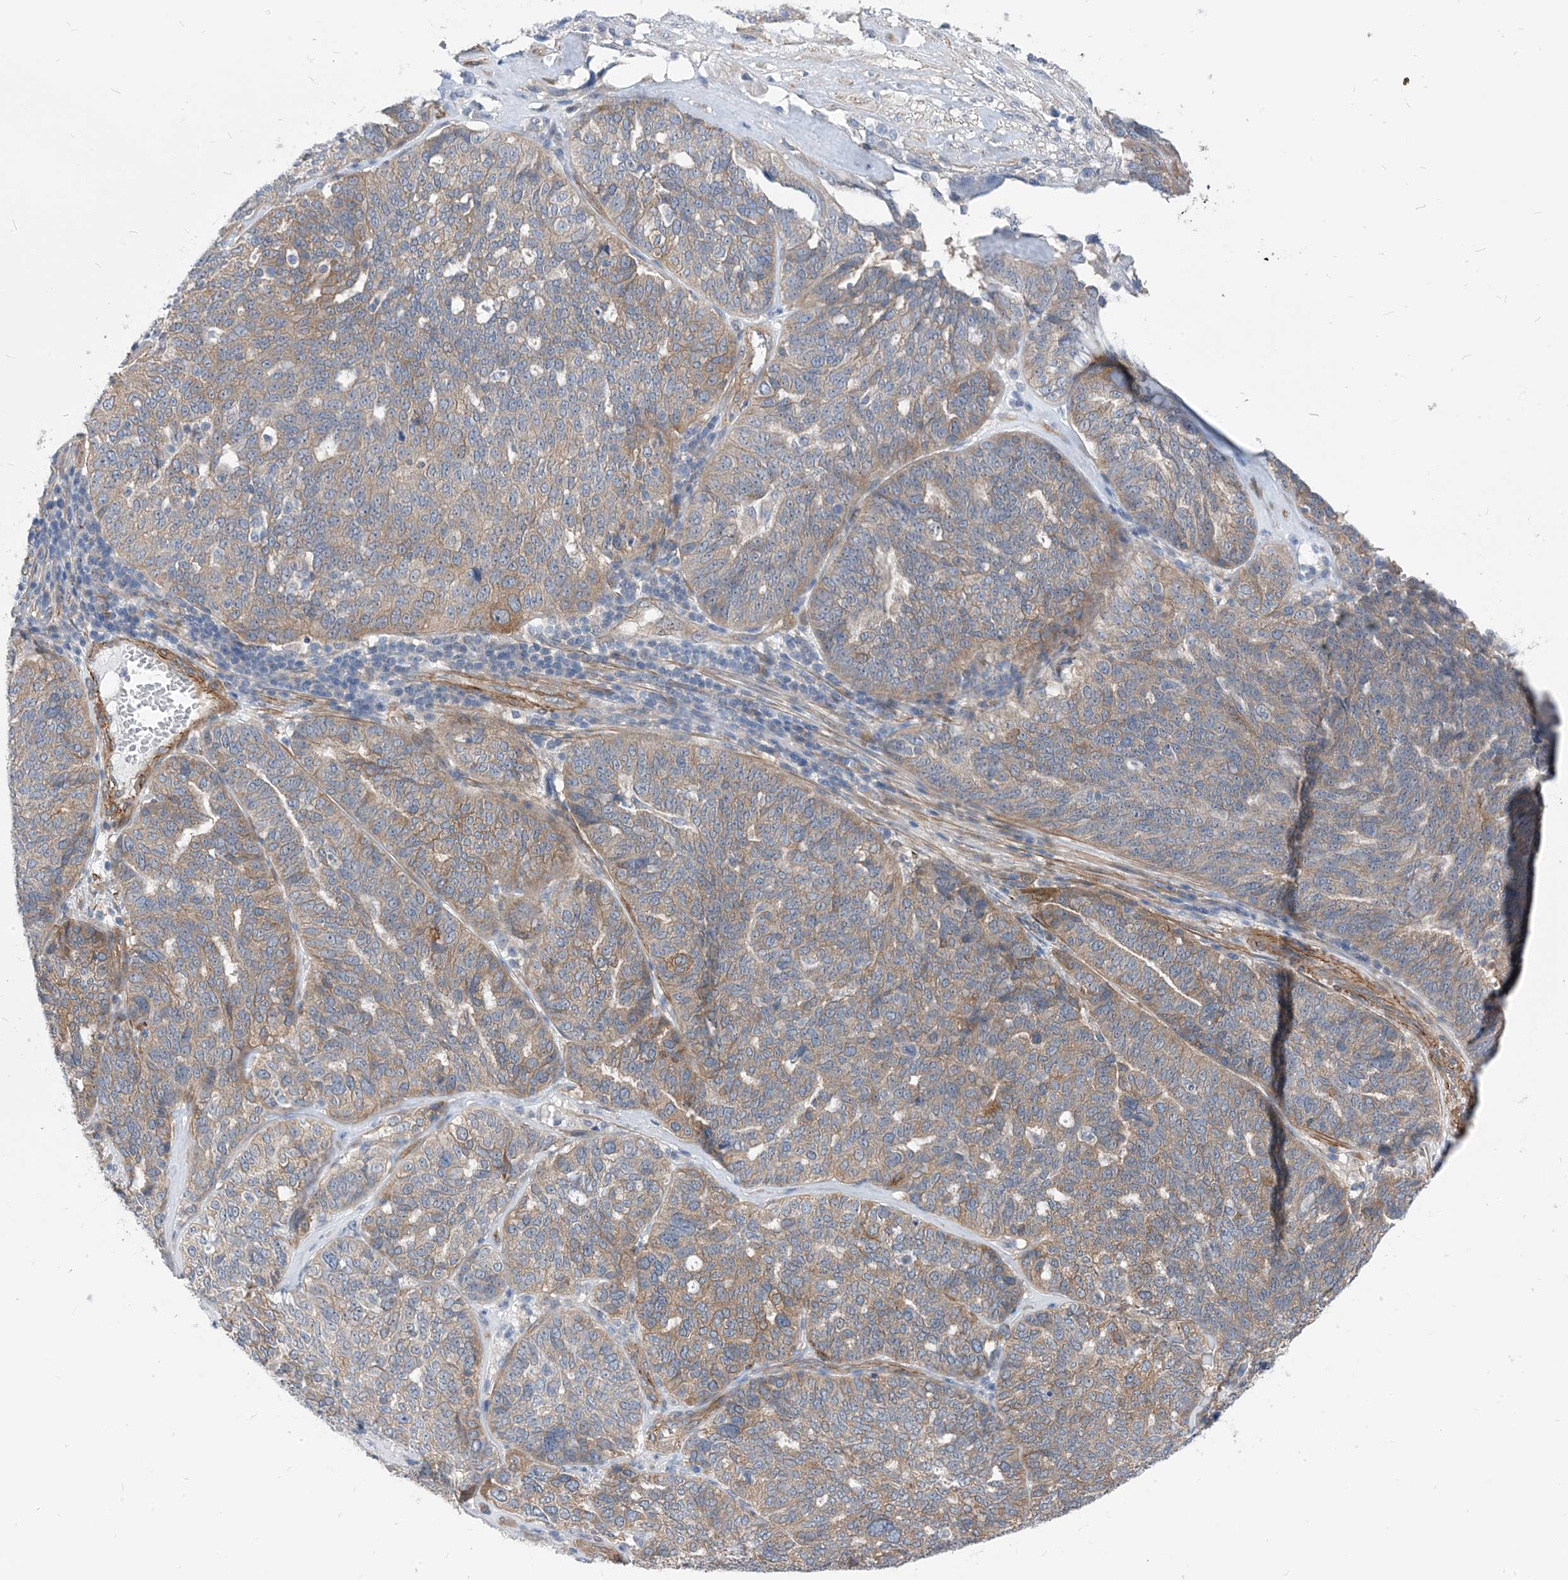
{"staining": {"intensity": "weak", "quantity": "25%-75%", "location": "cytoplasmic/membranous"}, "tissue": "ovarian cancer", "cell_type": "Tumor cells", "image_type": "cancer", "snomed": [{"axis": "morphology", "description": "Cystadenocarcinoma, serous, NOS"}, {"axis": "topography", "description": "Ovary"}], "caption": "Immunohistochemical staining of ovarian serous cystadenocarcinoma reveals low levels of weak cytoplasmic/membranous protein expression in approximately 25%-75% of tumor cells.", "gene": "PLEKHA3", "patient": {"sex": "female", "age": 59}}